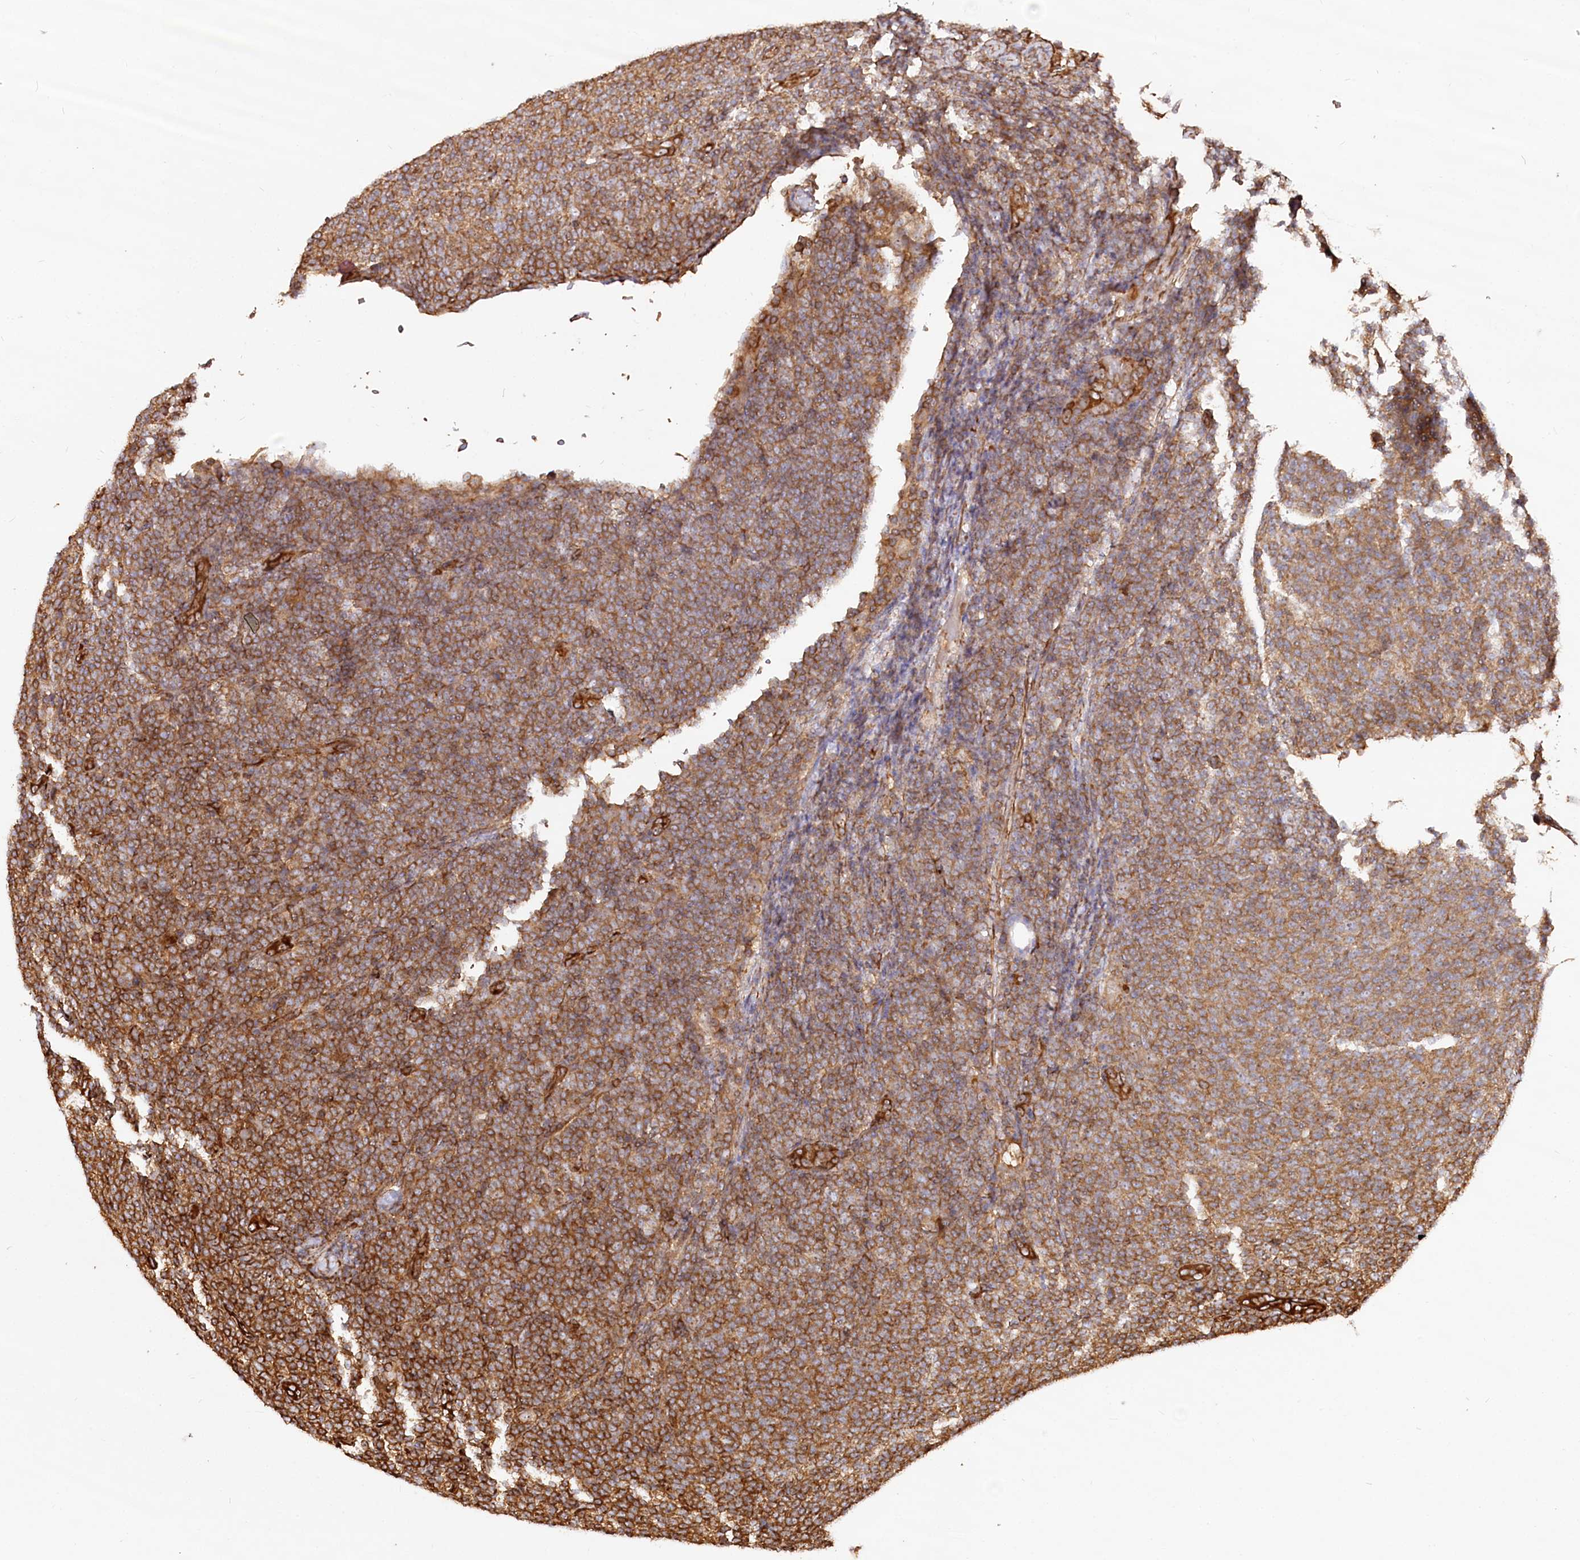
{"staining": {"intensity": "strong", "quantity": ">75%", "location": "cytoplasmic/membranous"}, "tissue": "lymphoma", "cell_type": "Tumor cells", "image_type": "cancer", "snomed": [{"axis": "morphology", "description": "Malignant lymphoma, non-Hodgkin's type, Low grade"}, {"axis": "topography", "description": "Lymph node"}], "caption": "Tumor cells exhibit high levels of strong cytoplasmic/membranous positivity in approximately >75% of cells in human low-grade malignant lymphoma, non-Hodgkin's type.", "gene": "WDR36", "patient": {"sex": "male", "age": 66}}